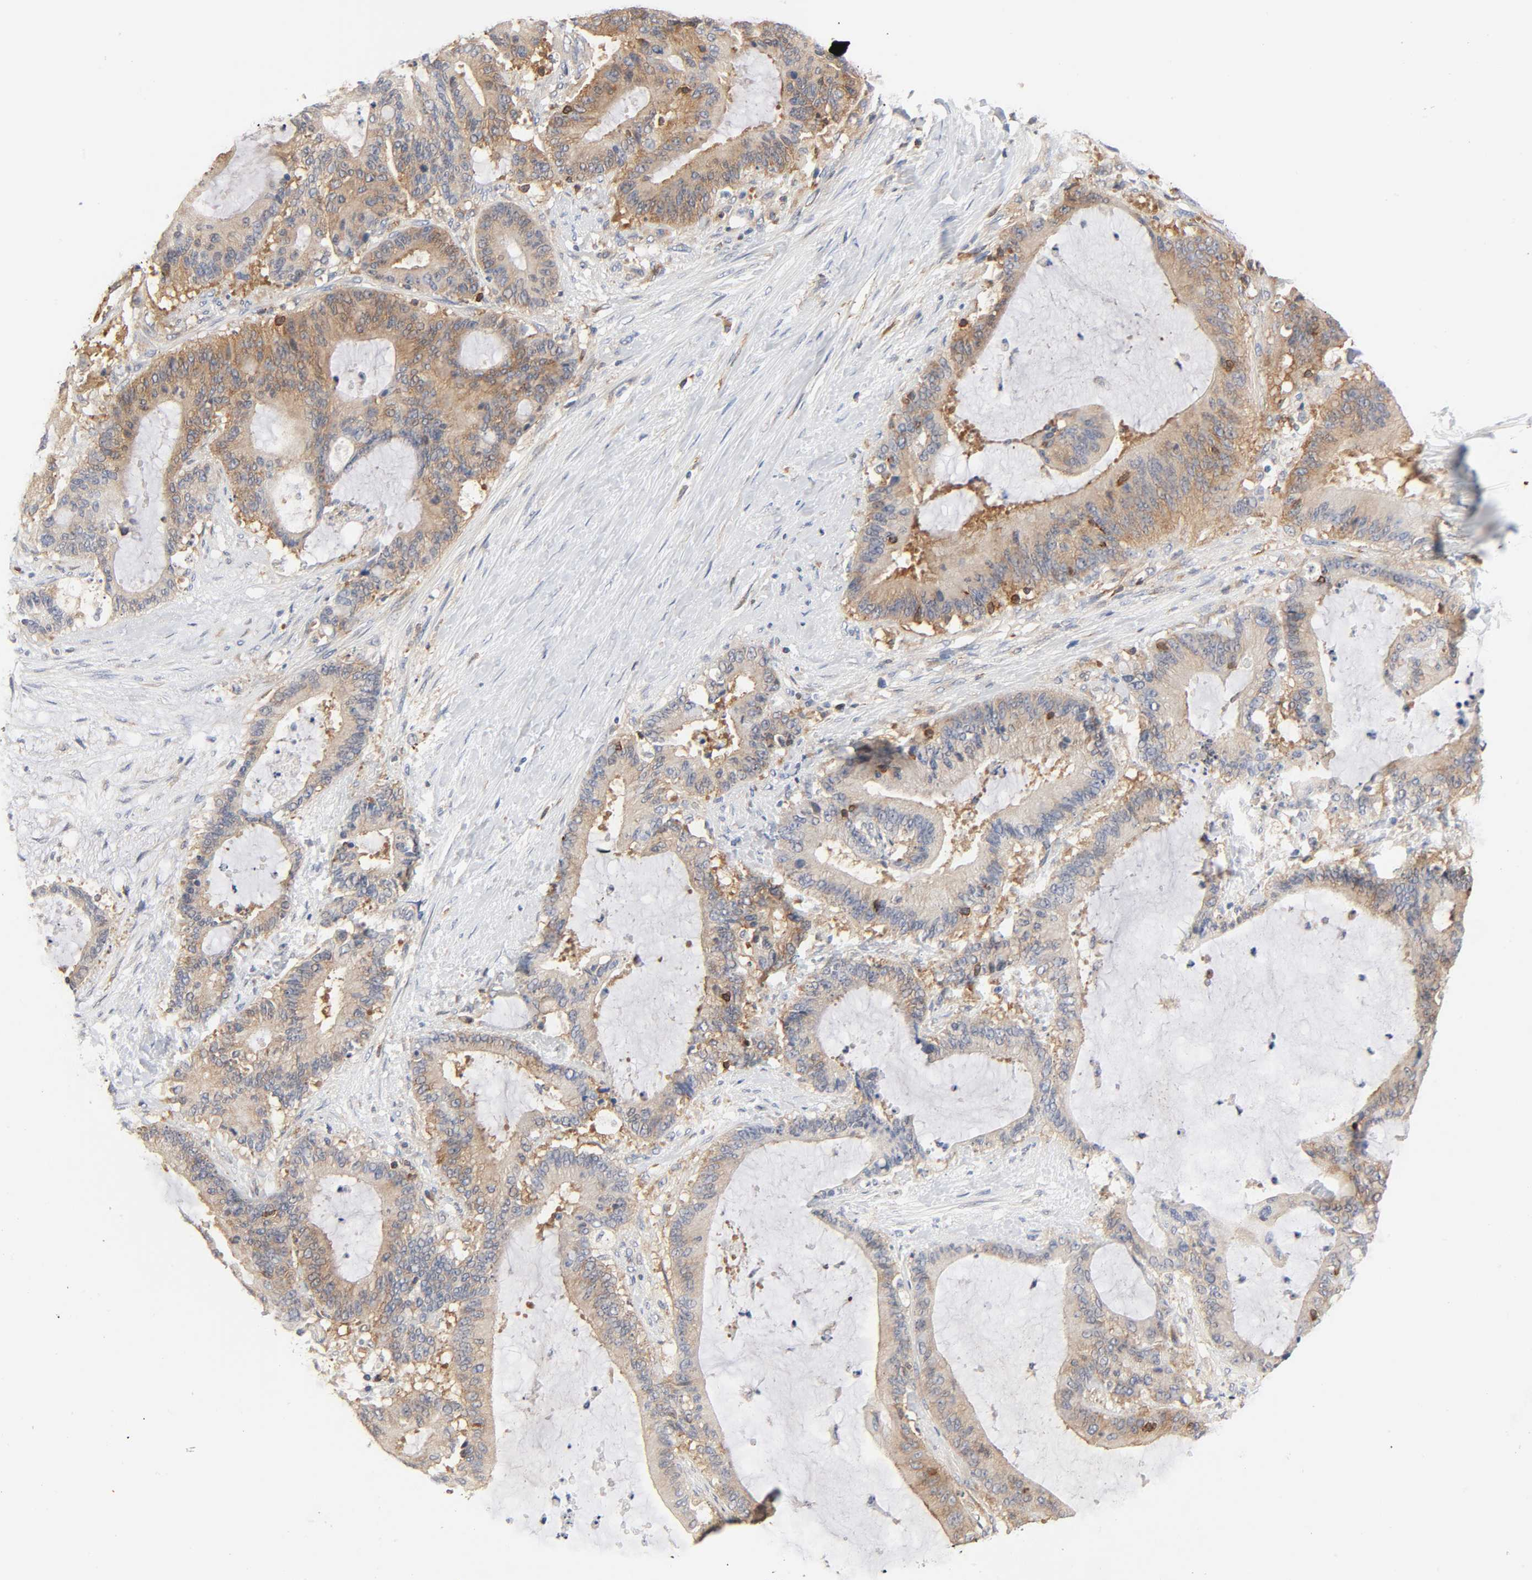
{"staining": {"intensity": "moderate", "quantity": ">75%", "location": "cytoplasmic/membranous"}, "tissue": "liver cancer", "cell_type": "Tumor cells", "image_type": "cancer", "snomed": [{"axis": "morphology", "description": "Cholangiocarcinoma"}, {"axis": "topography", "description": "Liver"}], "caption": "Immunohistochemistry (DAB (3,3'-diaminobenzidine)) staining of human cholangiocarcinoma (liver) shows moderate cytoplasmic/membranous protein expression in about >75% of tumor cells.", "gene": "BIN1", "patient": {"sex": "female", "age": 73}}